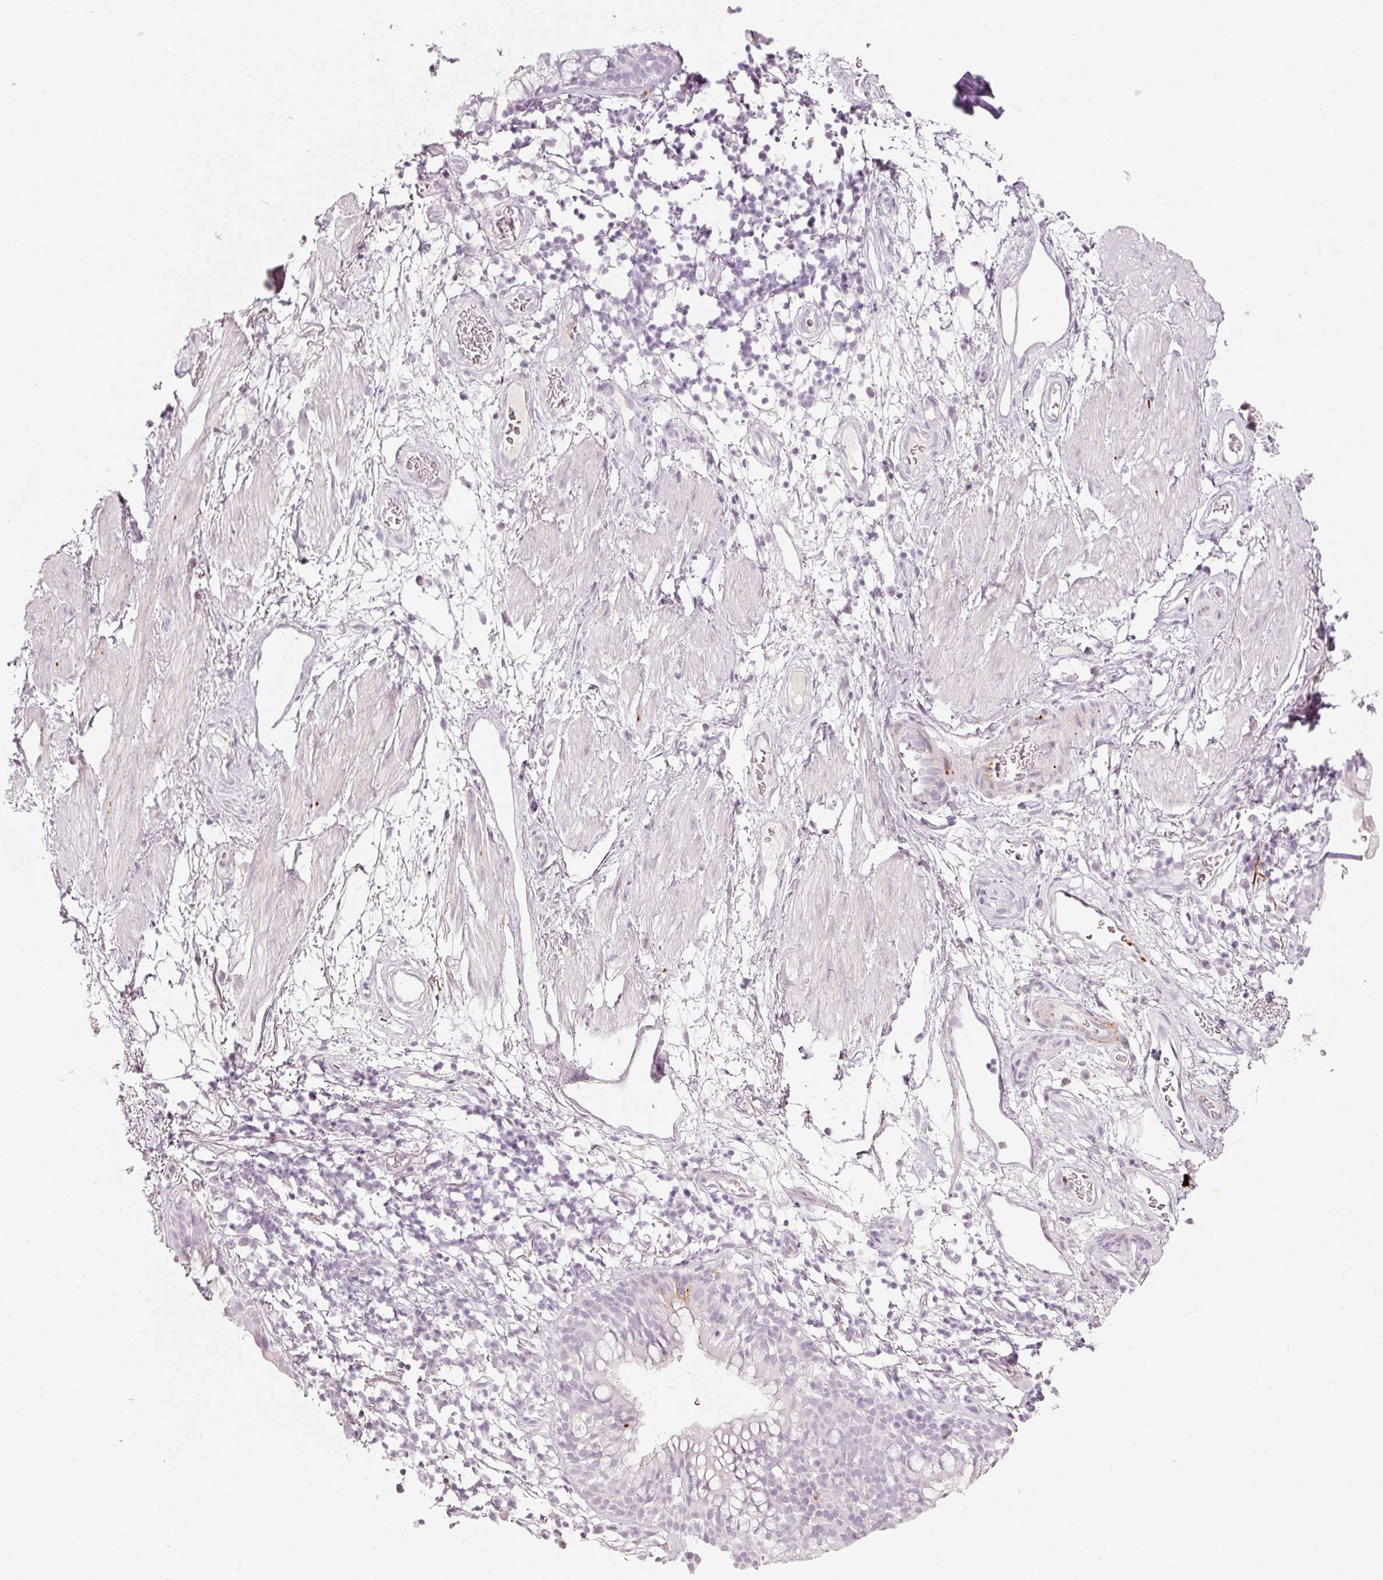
{"staining": {"intensity": "negative", "quantity": "none", "location": "none"}, "tissue": "adipose tissue", "cell_type": "Adipocytes", "image_type": "normal", "snomed": [{"axis": "morphology", "description": "Normal tissue, NOS"}, {"axis": "topography", "description": "Cartilage tissue"}, {"axis": "topography", "description": "Bronchus"}], "caption": "A high-resolution micrograph shows immunohistochemistry (IHC) staining of unremarkable adipose tissue, which demonstrates no significant expression in adipocytes.", "gene": "LECT2", "patient": {"sex": "male", "age": 58}}